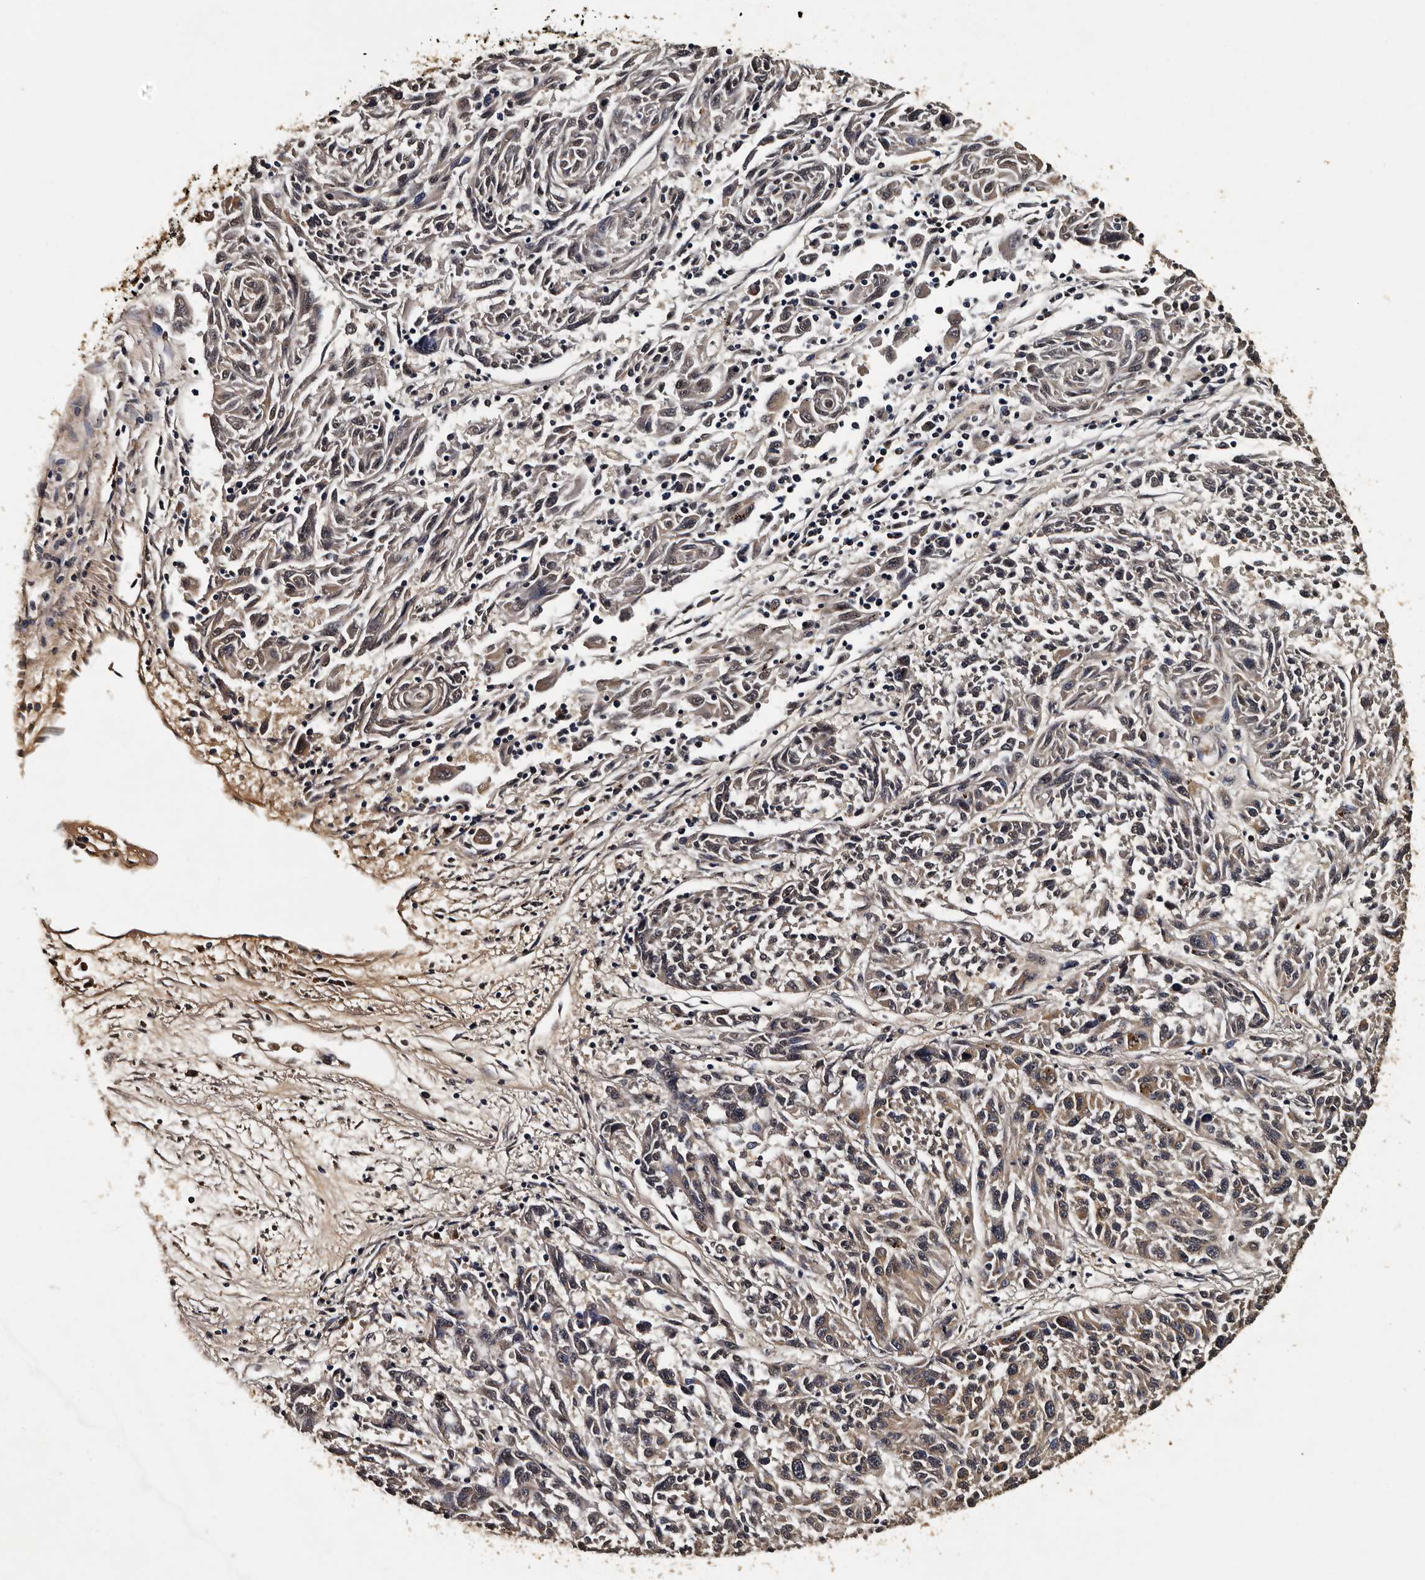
{"staining": {"intensity": "weak", "quantity": "25%-75%", "location": "cytoplasmic/membranous"}, "tissue": "melanoma", "cell_type": "Tumor cells", "image_type": "cancer", "snomed": [{"axis": "morphology", "description": "Malignant melanoma, NOS"}, {"axis": "topography", "description": "Skin"}], "caption": "Malignant melanoma stained with DAB immunohistochemistry (IHC) demonstrates low levels of weak cytoplasmic/membranous expression in approximately 25%-75% of tumor cells.", "gene": "CPNE3", "patient": {"sex": "male", "age": 53}}